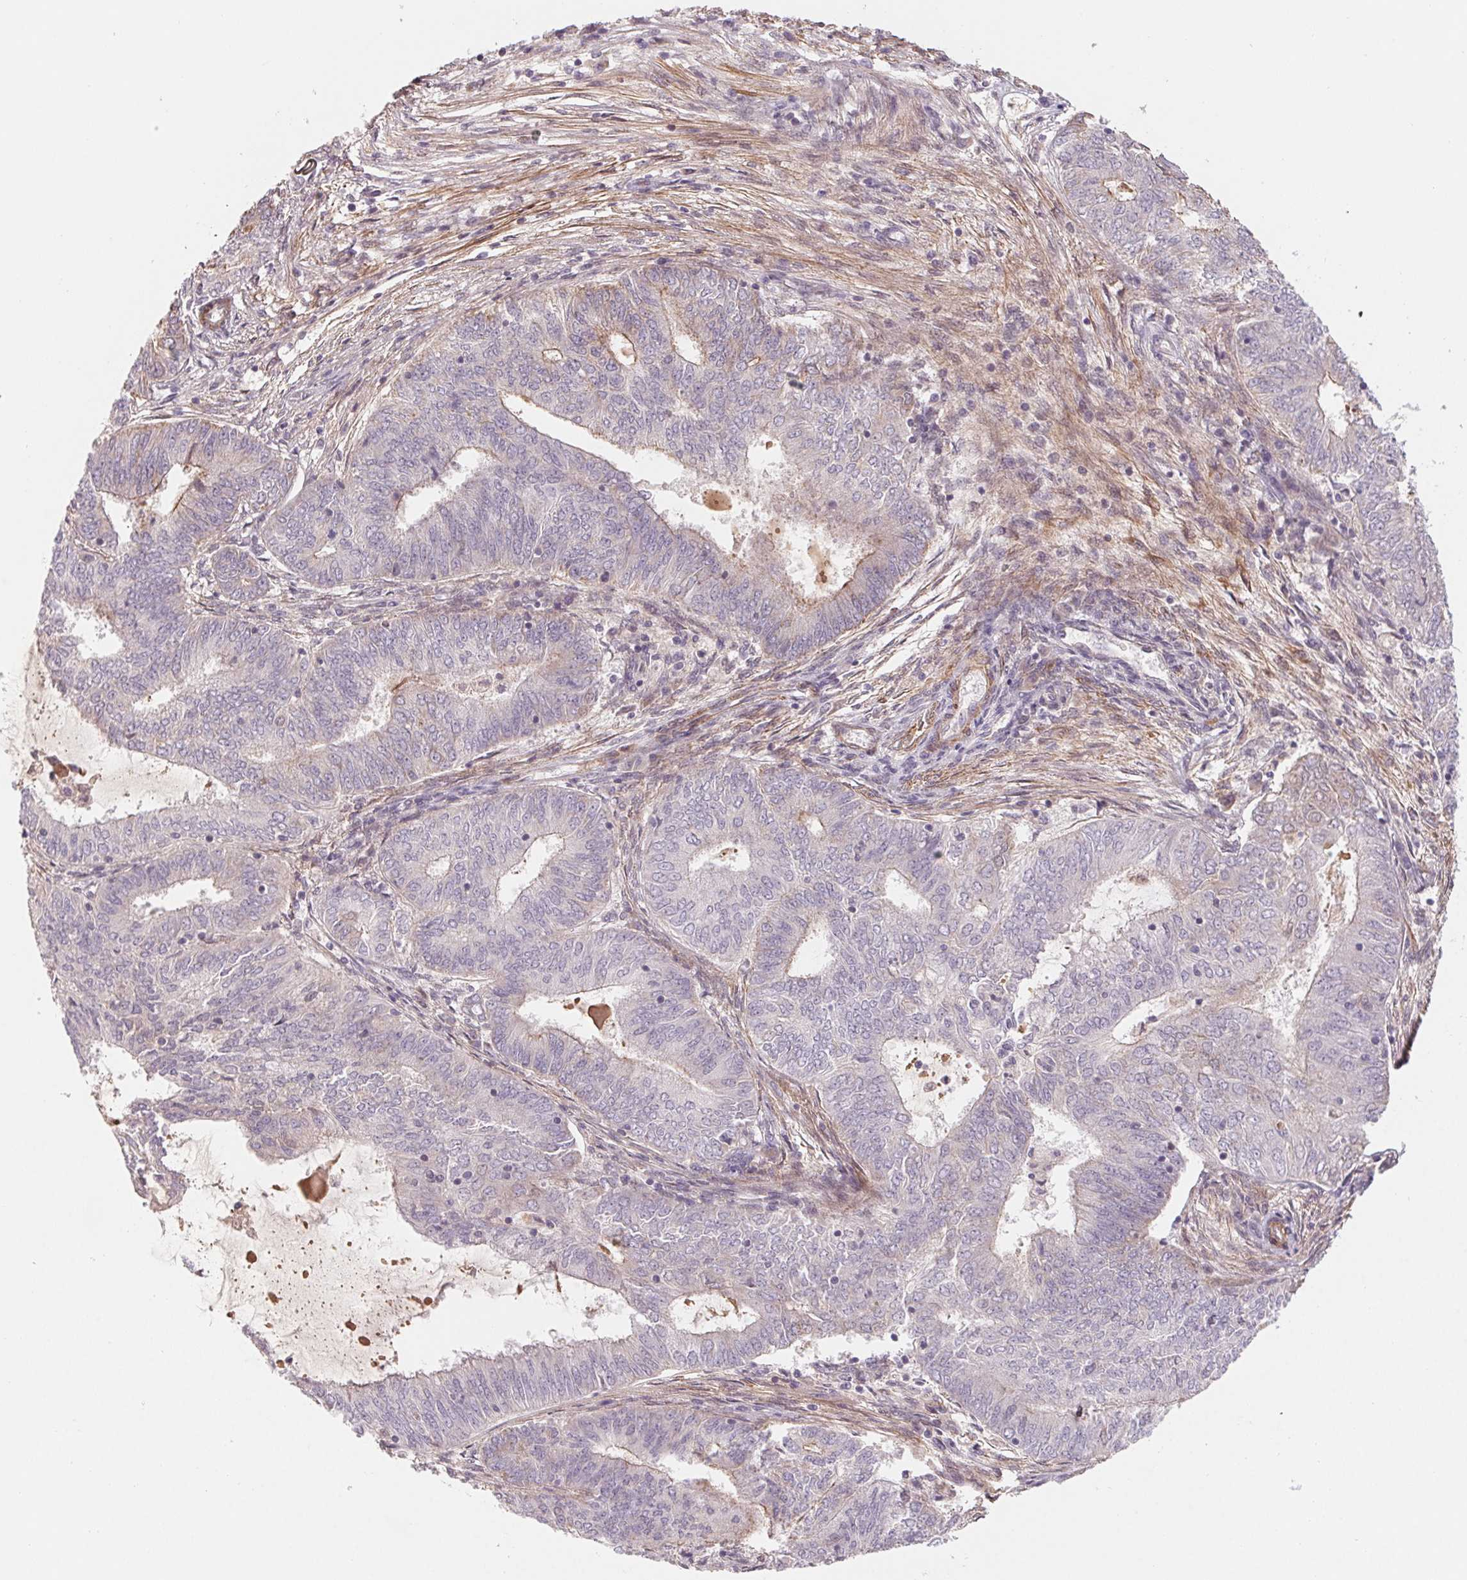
{"staining": {"intensity": "weak", "quantity": "<25%", "location": "cytoplasmic/membranous"}, "tissue": "endometrial cancer", "cell_type": "Tumor cells", "image_type": "cancer", "snomed": [{"axis": "morphology", "description": "Adenocarcinoma, NOS"}, {"axis": "topography", "description": "Endometrium"}], "caption": "Tumor cells are negative for protein expression in human endometrial cancer.", "gene": "CCDC112", "patient": {"sex": "female", "age": 62}}